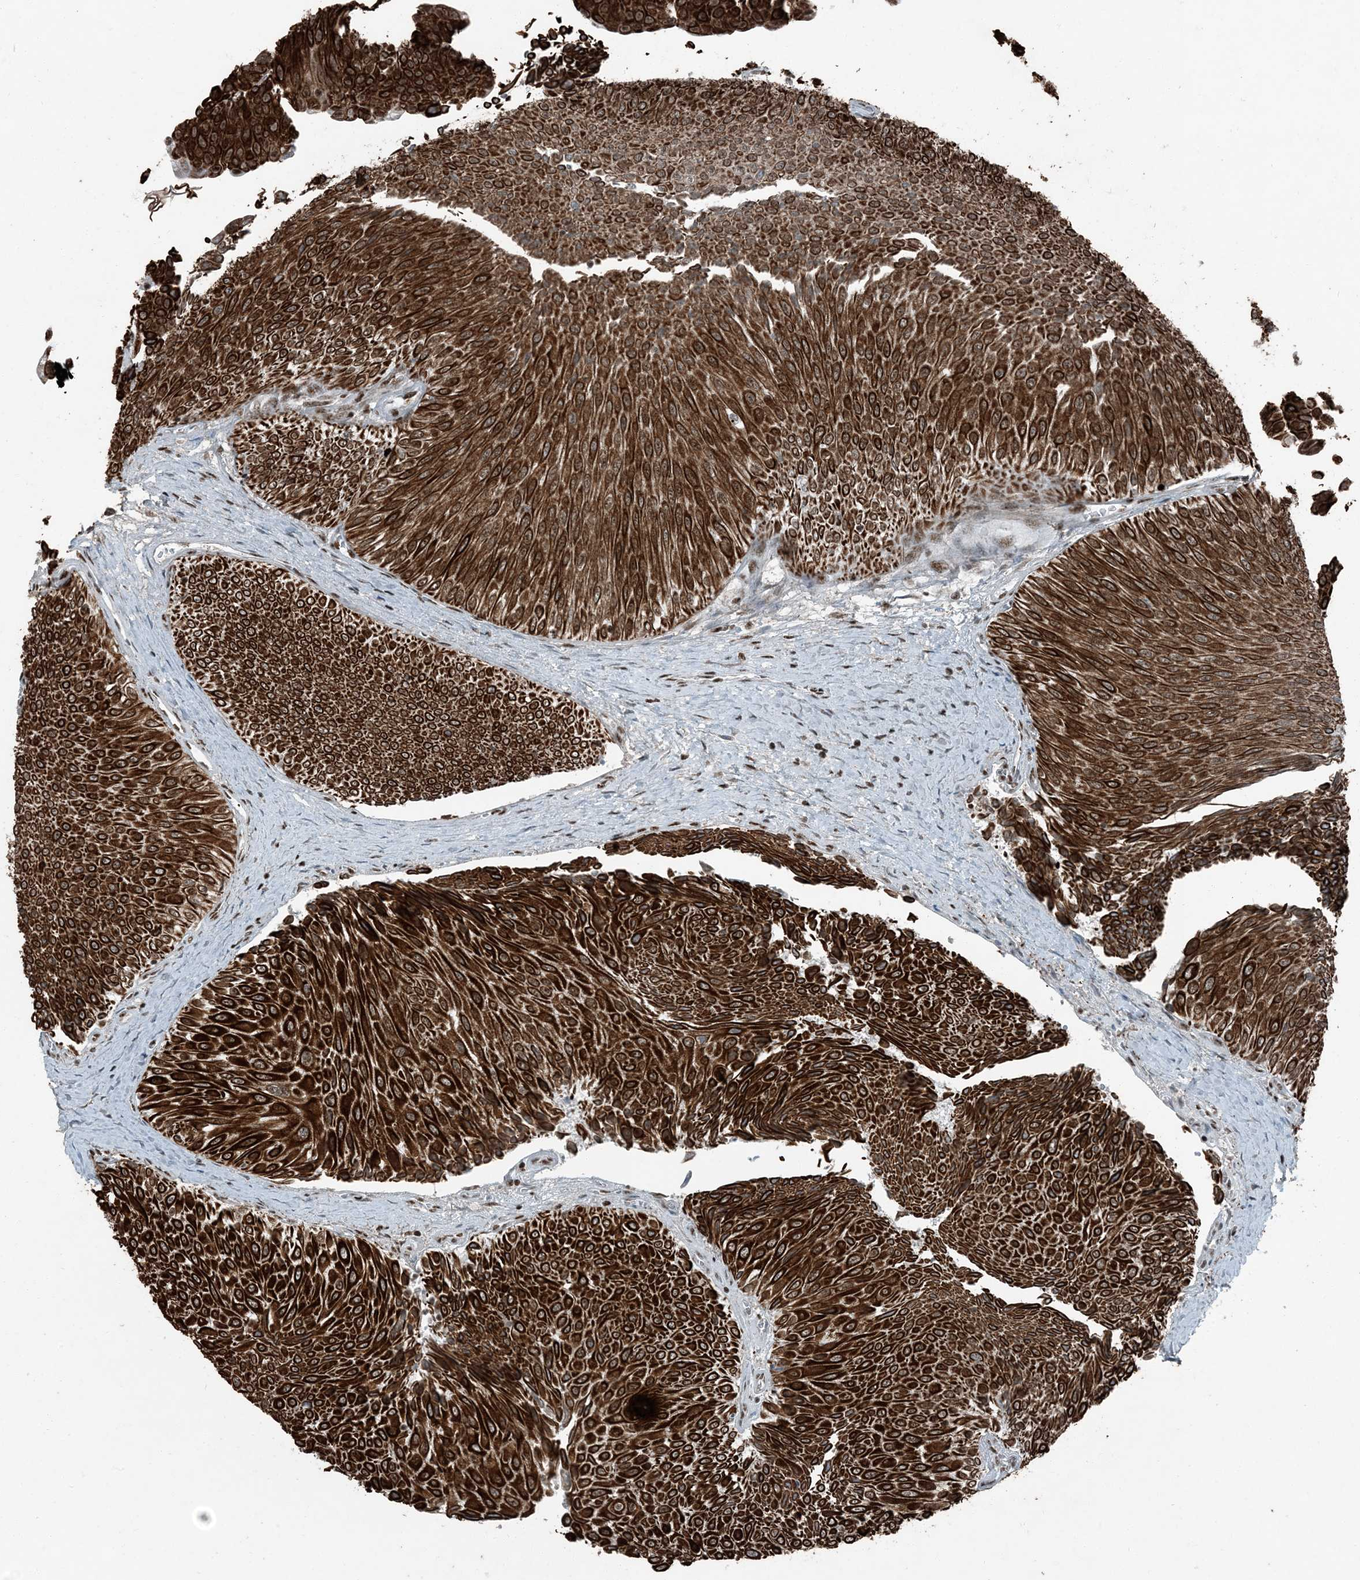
{"staining": {"intensity": "strong", "quantity": ">75%", "location": "cytoplasmic/membranous"}, "tissue": "urothelial cancer", "cell_type": "Tumor cells", "image_type": "cancer", "snomed": [{"axis": "morphology", "description": "Urothelial carcinoma, Low grade"}, {"axis": "topography", "description": "Urinary bladder"}], "caption": "Protein staining exhibits strong cytoplasmic/membranous expression in approximately >75% of tumor cells in low-grade urothelial carcinoma.", "gene": "TADA2B", "patient": {"sex": "male", "age": 78}}